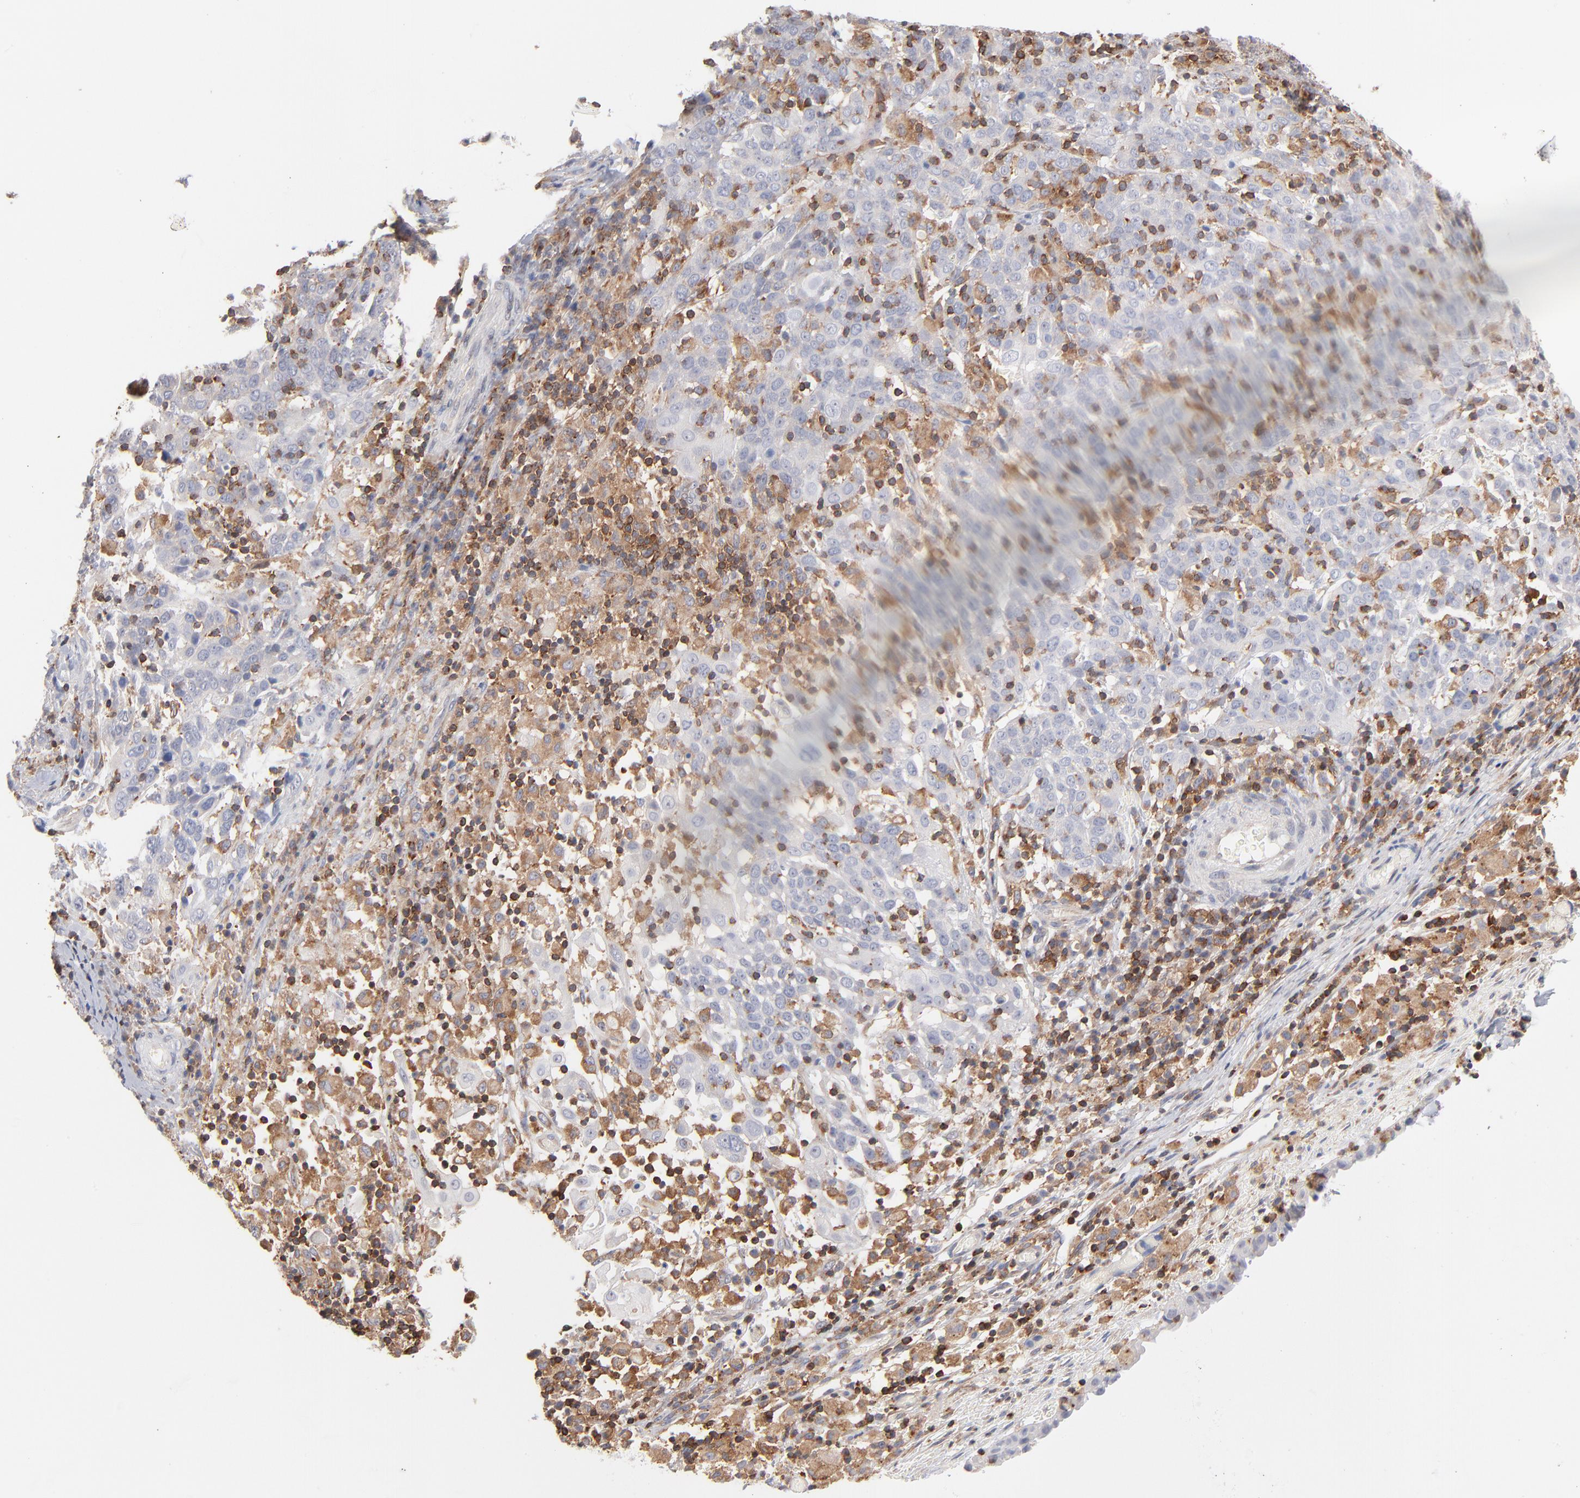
{"staining": {"intensity": "negative", "quantity": "none", "location": "none"}, "tissue": "cervical cancer", "cell_type": "Tumor cells", "image_type": "cancer", "snomed": [{"axis": "morphology", "description": "Normal tissue, NOS"}, {"axis": "morphology", "description": "Squamous cell carcinoma, NOS"}, {"axis": "topography", "description": "Cervix"}], "caption": "There is no significant positivity in tumor cells of squamous cell carcinoma (cervical).", "gene": "WIPF1", "patient": {"sex": "female", "age": 67}}